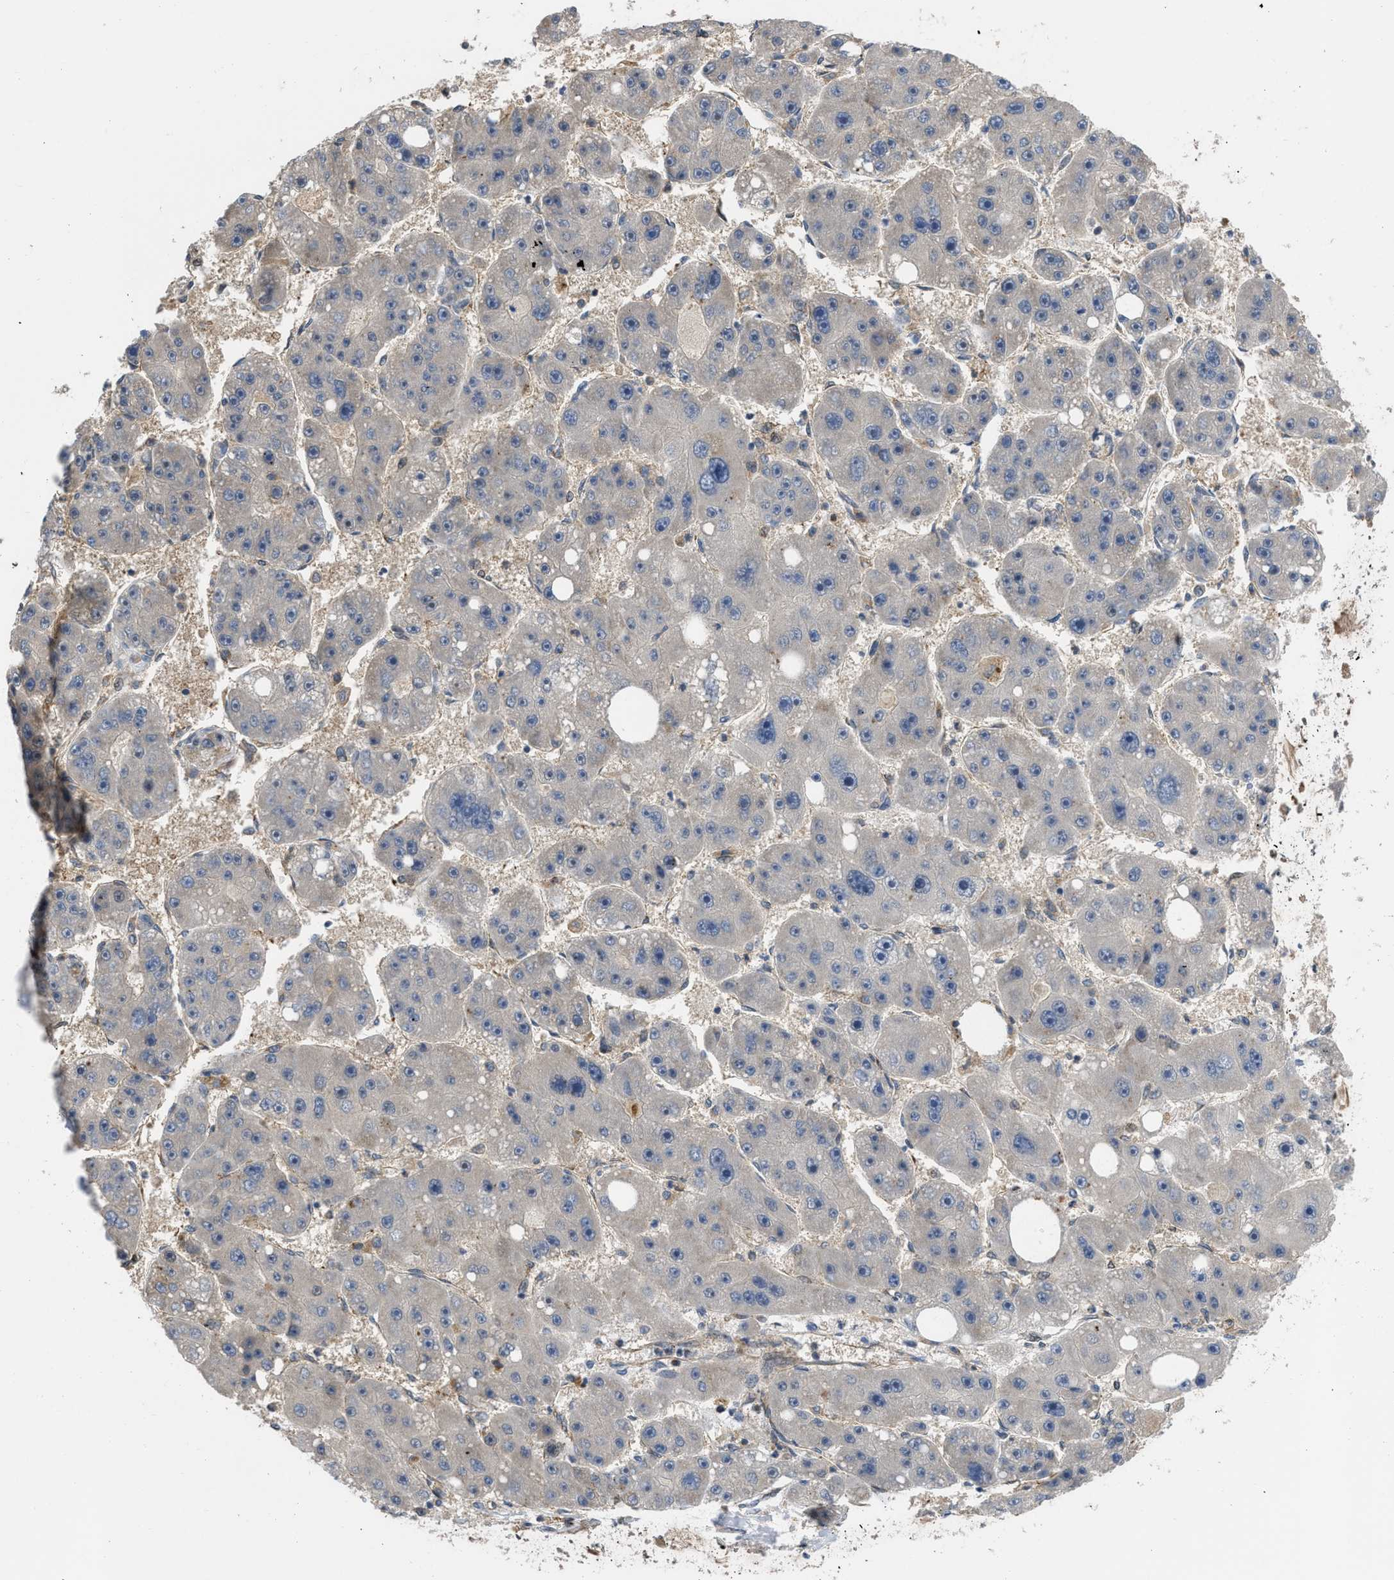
{"staining": {"intensity": "negative", "quantity": "none", "location": "none"}, "tissue": "liver cancer", "cell_type": "Tumor cells", "image_type": "cancer", "snomed": [{"axis": "morphology", "description": "Carcinoma, Hepatocellular, NOS"}, {"axis": "topography", "description": "Liver"}], "caption": "Liver cancer stained for a protein using immunohistochemistry (IHC) reveals no staining tumor cells.", "gene": "GPATCH2L", "patient": {"sex": "female", "age": 61}}